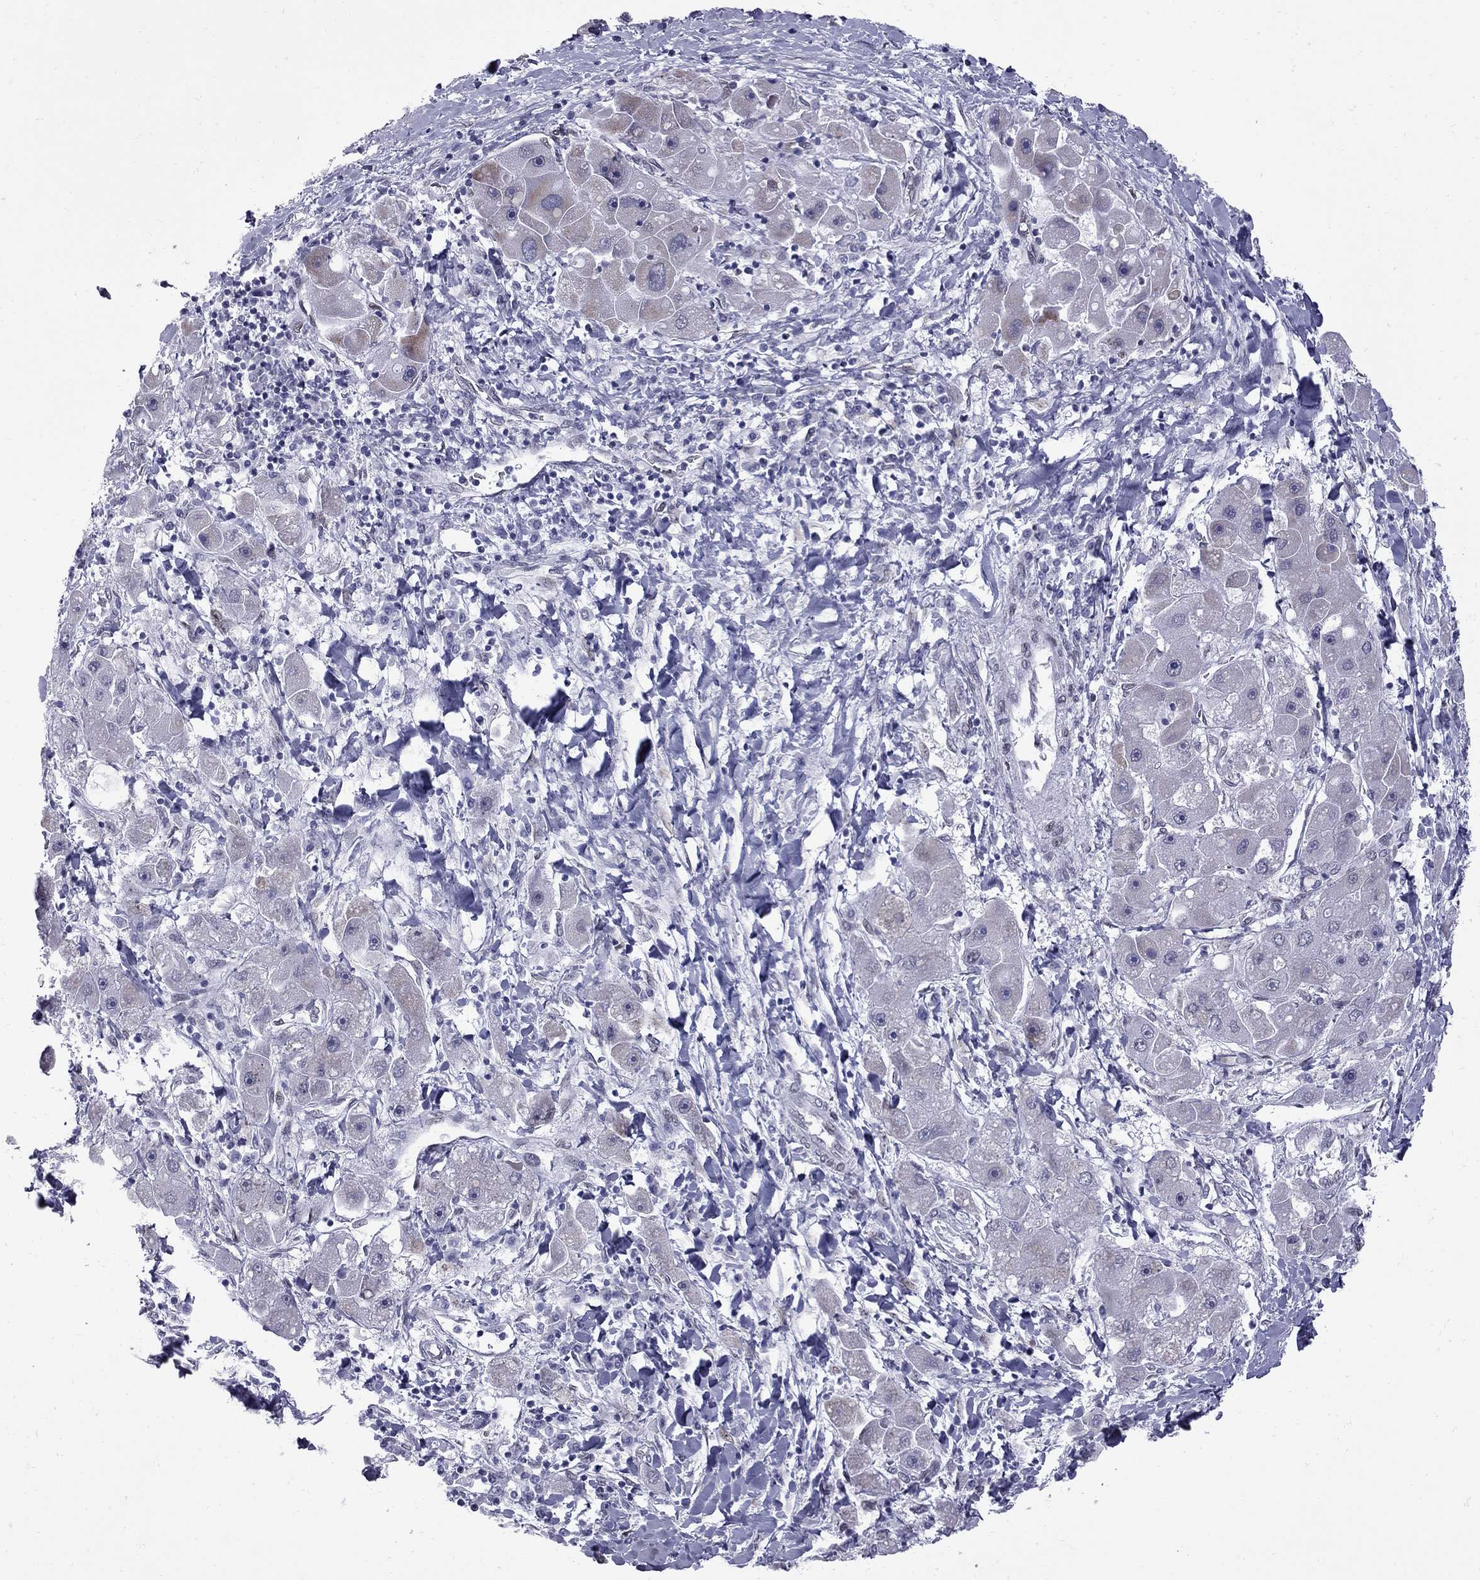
{"staining": {"intensity": "weak", "quantity": "<25%", "location": "cytoplasmic/membranous"}, "tissue": "liver cancer", "cell_type": "Tumor cells", "image_type": "cancer", "snomed": [{"axis": "morphology", "description": "Carcinoma, Hepatocellular, NOS"}, {"axis": "topography", "description": "Liver"}], "caption": "Liver hepatocellular carcinoma was stained to show a protein in brown. There is no significant expression in tumor cells.", "gene": "CLTCL1", "patient": {"sex": "male", "age": 24}}